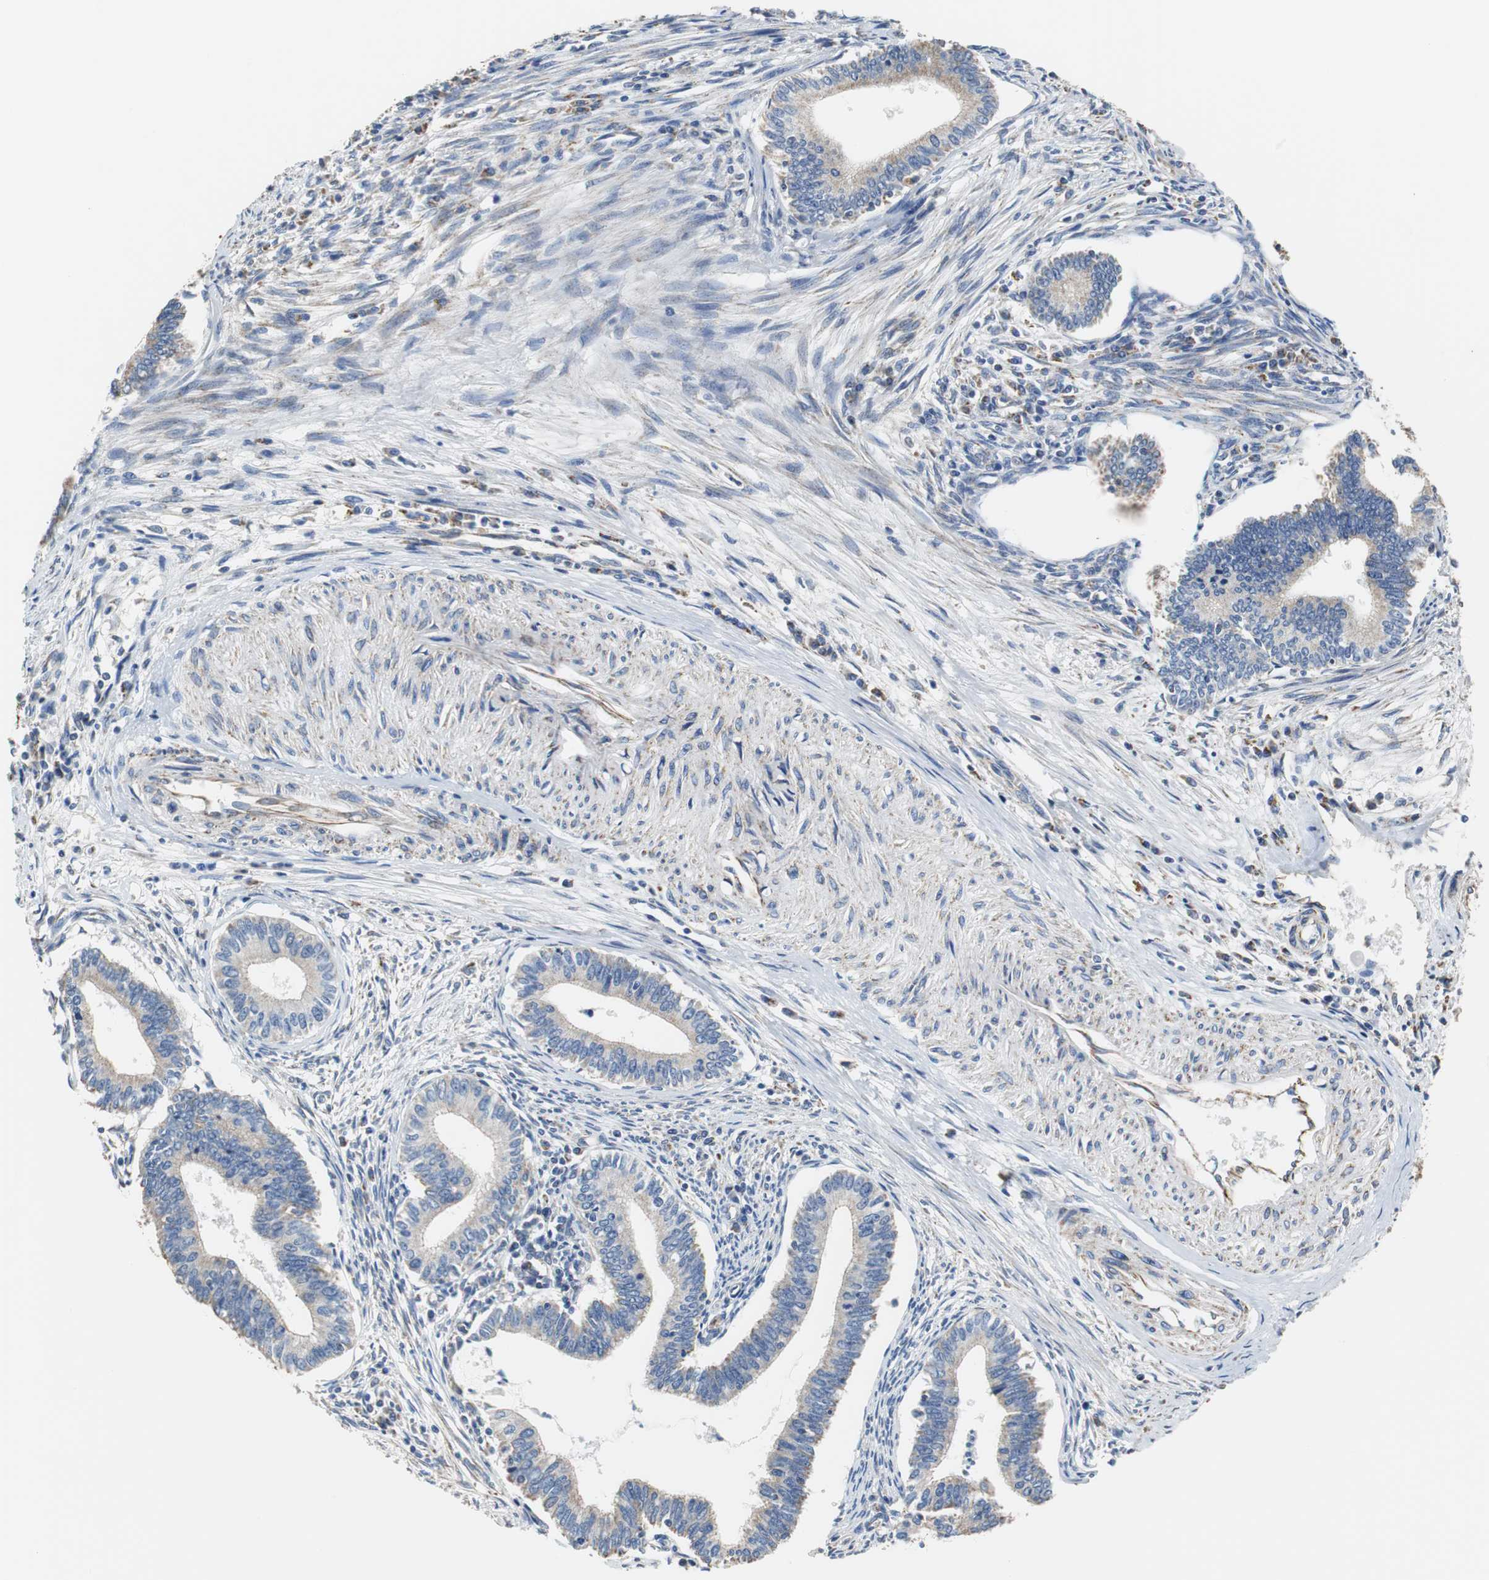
{"staining": {"intensity": "weak", "quantity": ">75%", "location": "cytoplasmic/membranous"}, "tissue": "cervical cancer", "cell_type": "Tumor cells", "image_type": "cancer", "snomed": [{"axis": "morphology", "description": "Adenocarcinoma, NOS"}, {"axis": "topography", "description": "Cervix"}], "caption": "Protein staining of cervical cancer (adenocarcinoma) tissue exhibits weak cytoplasmic/membranous positivity in approximately >75% of tumor cells. (brown staining indicates protein expression, while blue staining denotes nuclei).", "gene": "PCK1", "patient": {"sex": "female", "age": 36}}